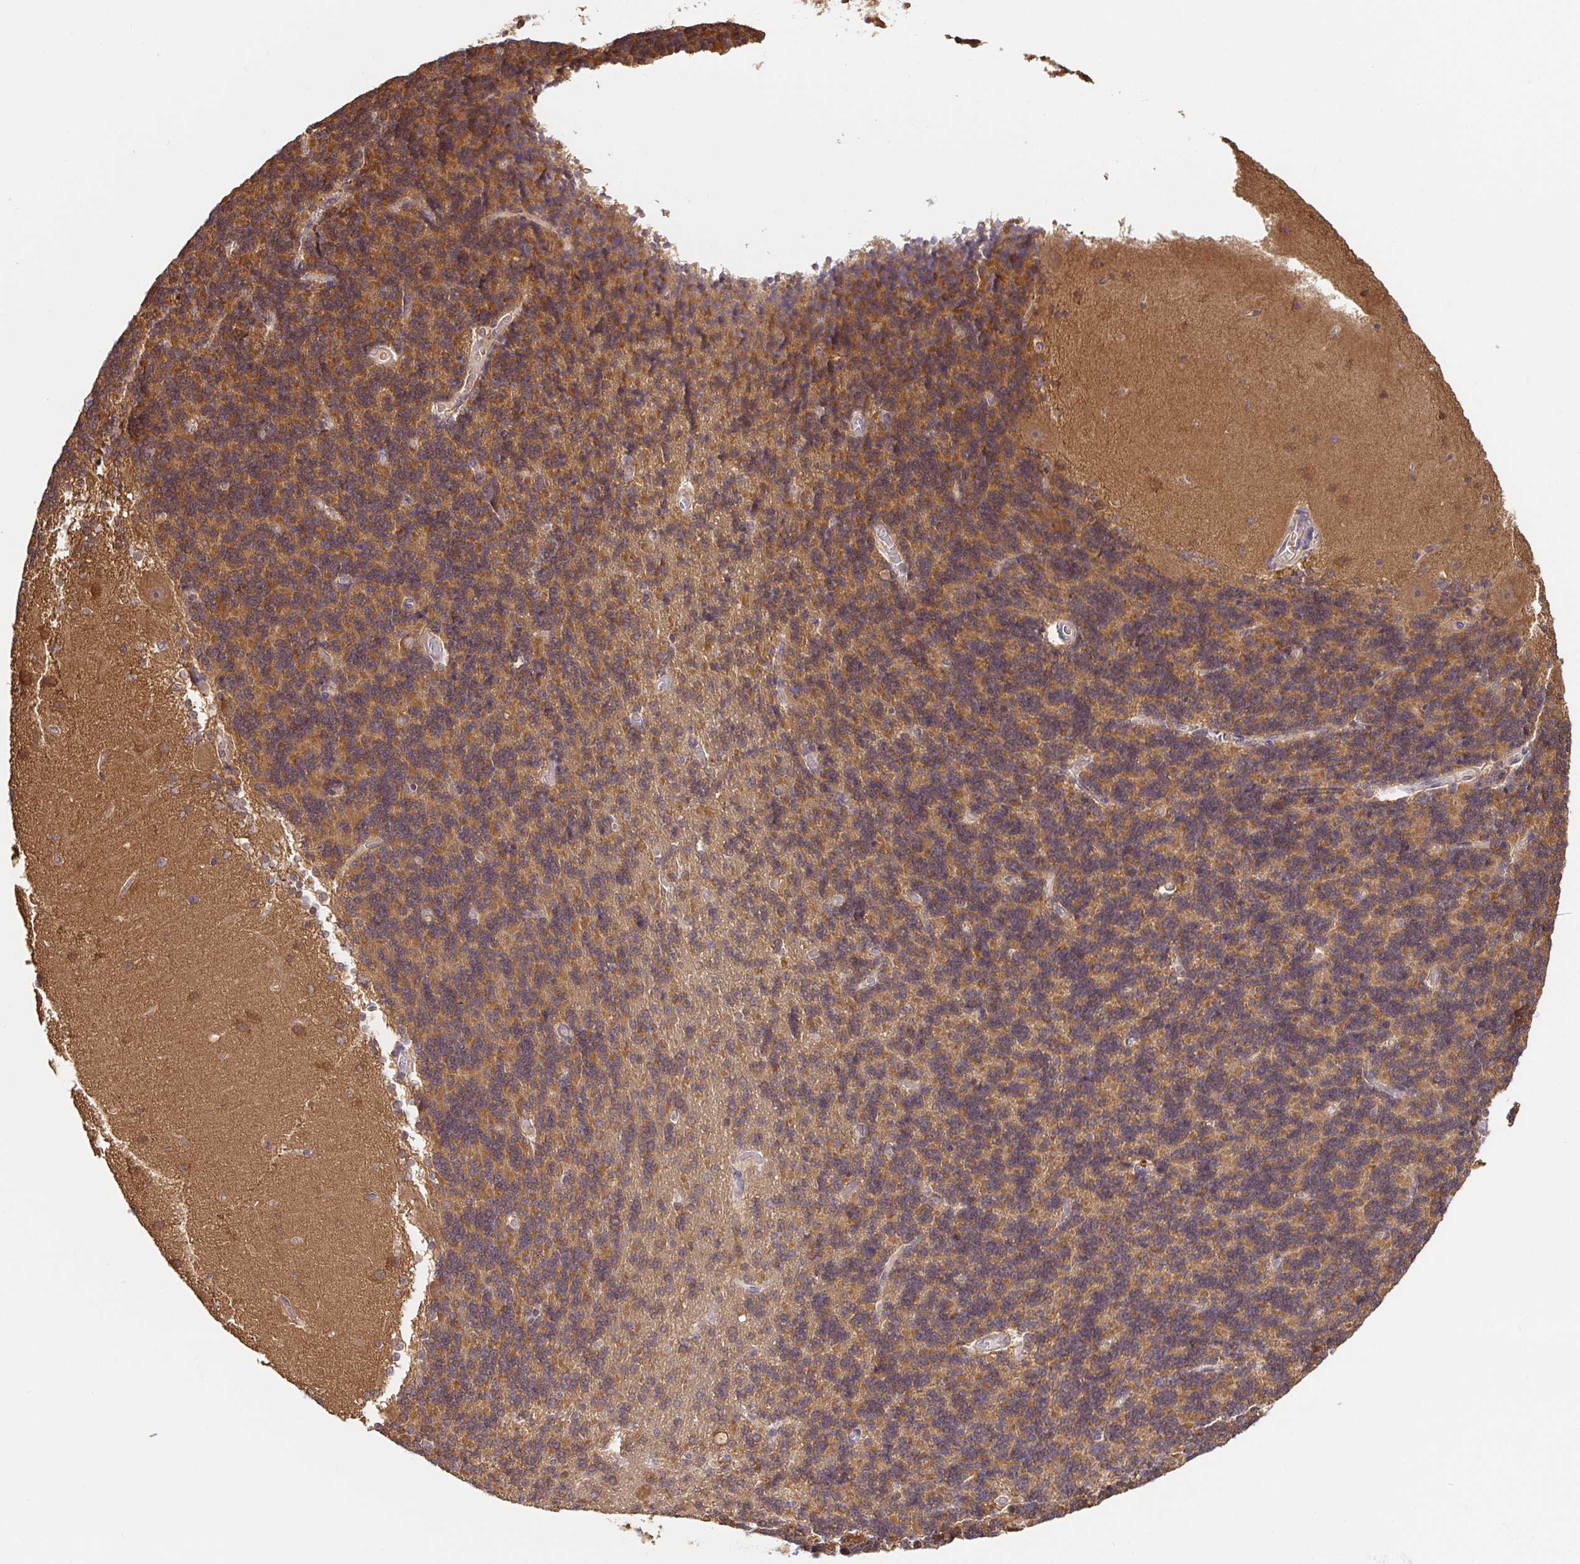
{"staining": {"intensity": "moderate", "quantity": "25%-75%", "location": "cytoplasmic/membranous"}, "tissue": "cerebellum", "cell_type": "Cells in granular layer", "image_type": "normal", "snomed": [{"axis": "morphology", "description": "Normal tissue, NOS"}, {"axis": "topography", "description": "Cerebellum"}], "caption": "Immunohistochemistry (IHC) (DAB) staining of unremarkable human cerebellum demonstrates moderate cytoplasmic/membranous protein expression in approximately 25%-75% of cells in granular layer.", "gene": "HAGH", "patient": {"sex": "female", "age": 54}}